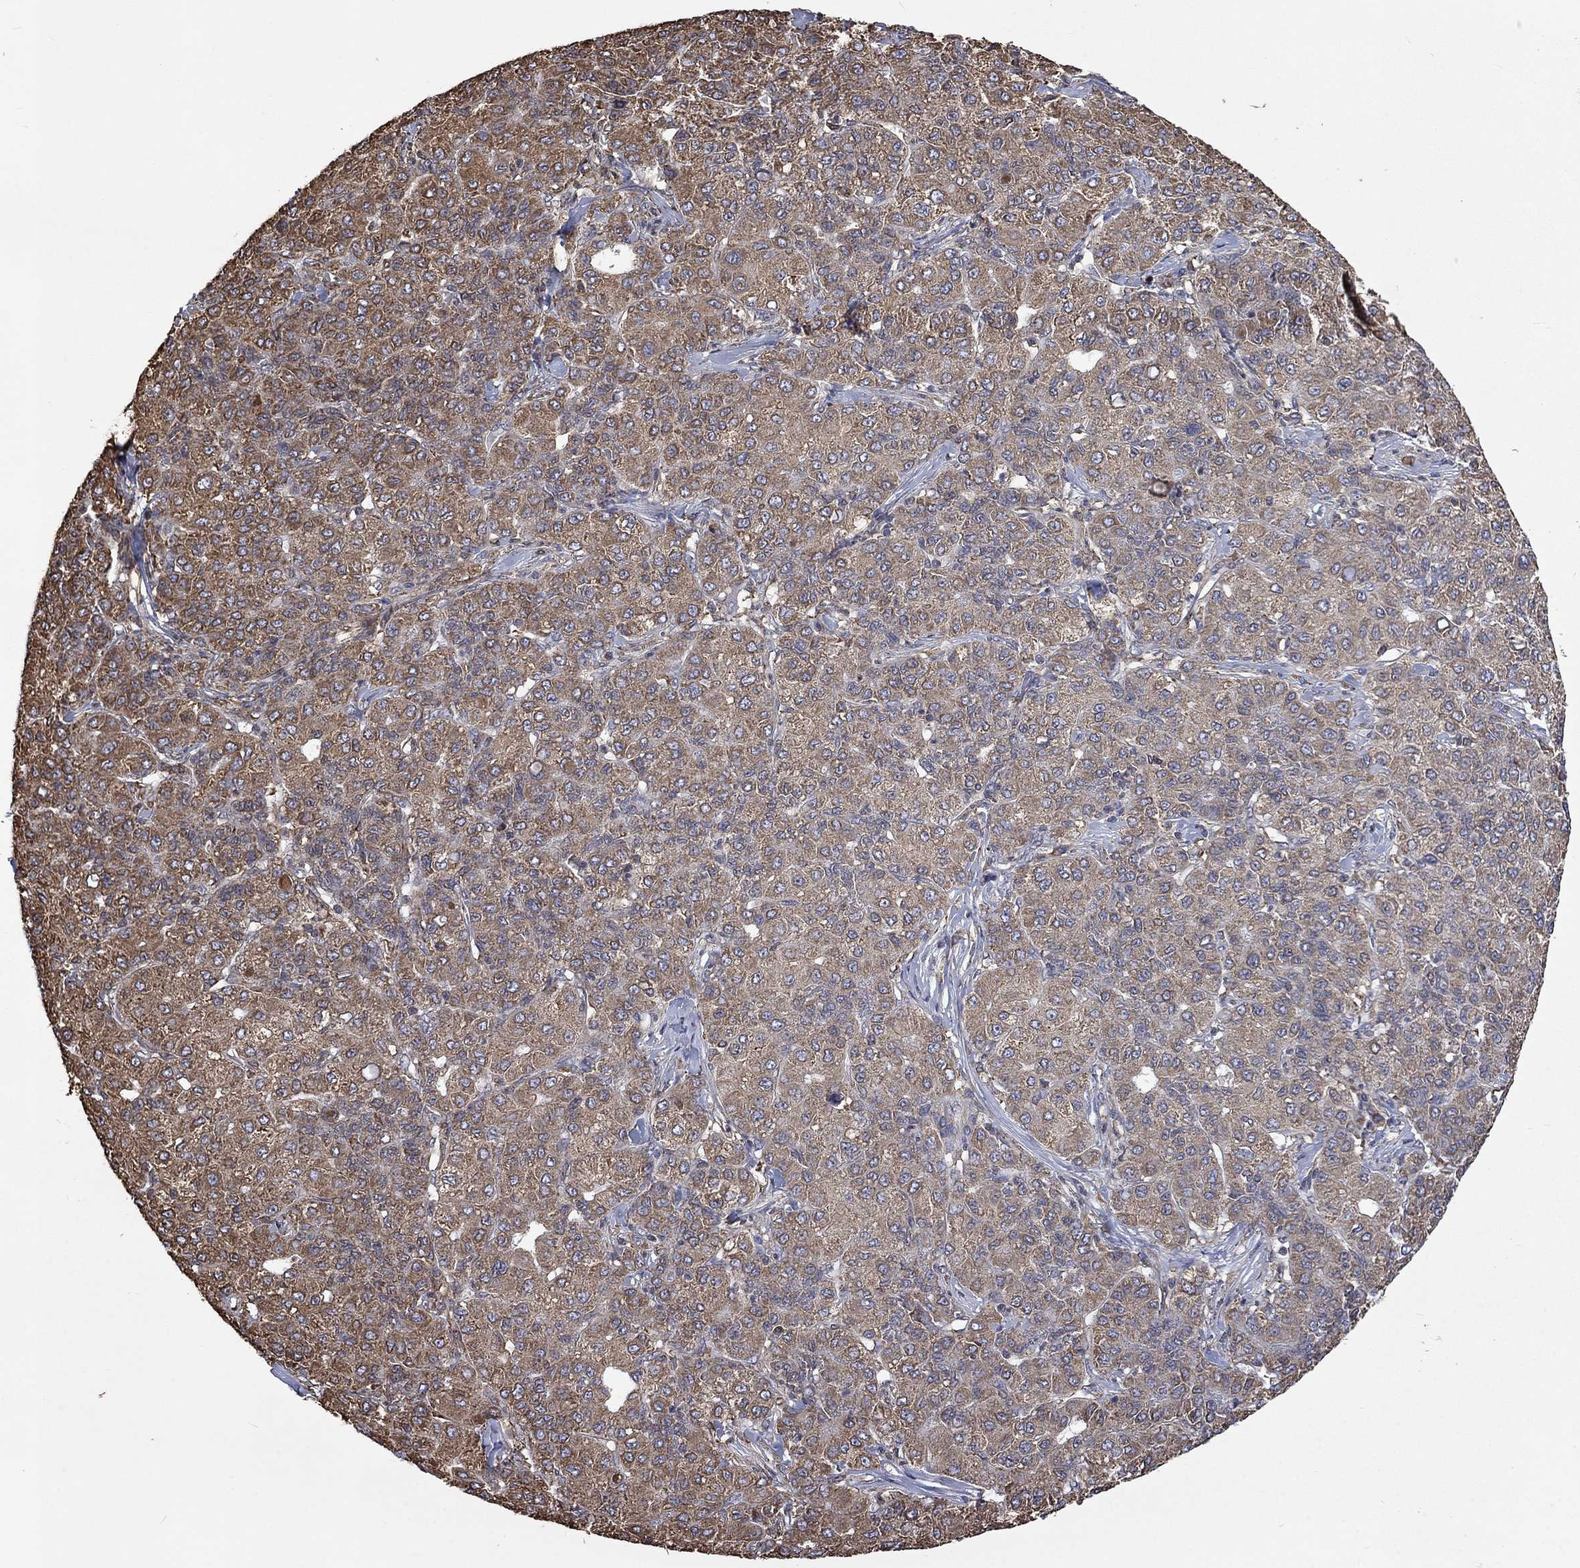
{"staining": {"intensity": "moderate", "quantity": ">75%", "location": "cytoplasmic/membranous"}, "tissue": "liver cancer", "cell_type": "Tumor cells", "image_type": "cancer", "snomed": [{"axis": "morphology", "description": "Carcinoma, Hepatocellular, NOS"}, {"axis": "topography", "description": "Liver"}], "caption": "A micrograph showing moderate cytoplasmic/membranous expression in about >75% of tumor cells in hepatocellular carcinoma (liver), as visualized by brown immunohistochemical staining.", "gene": "ESRRA", "patient": {"sex": "male", "age": 65}}